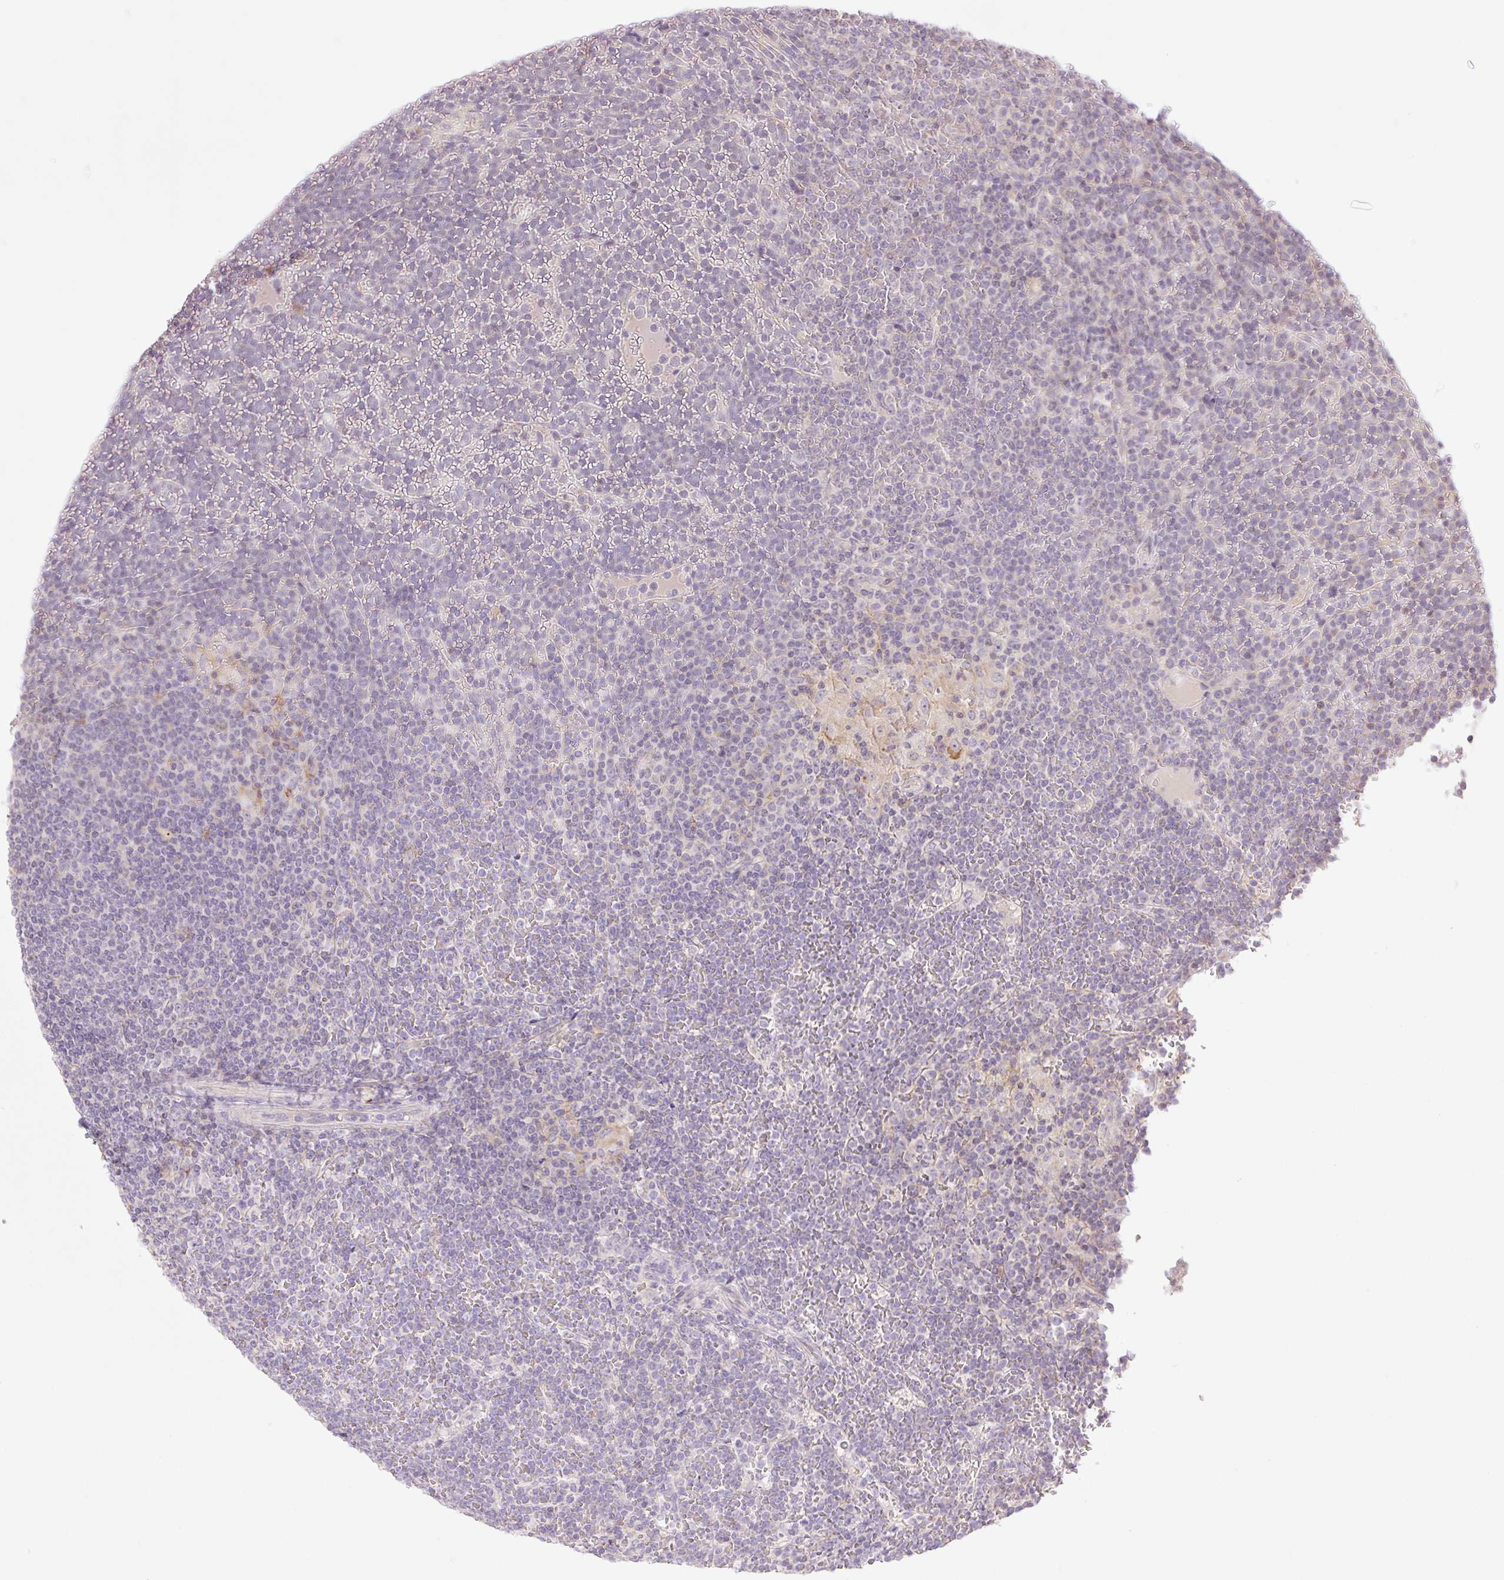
{"staining": {"intensity": "negative", "quantity": "none", "location": "none"}, "tissue": "lymphoma", "cell_type": "Tumor cells", "image_type": "cancer", "snomed": [{"axis": "morphology", "description": "Malignant lymphoma, non-Hodgkin's type, Low grade"}, {"axis": "topography", "description": "Spleen"}], "caption": "The micrograph exhibits no staining of tumor cells in low-grade malignant lymphoma, non-Hodgkin's type. (Brightfield microscopy of DAB (3,3'-diaminobenzidine) immunohistochemistry at high magnification).", "gene": "GRID2", "patient": {"sex": "female", "age": 19}}